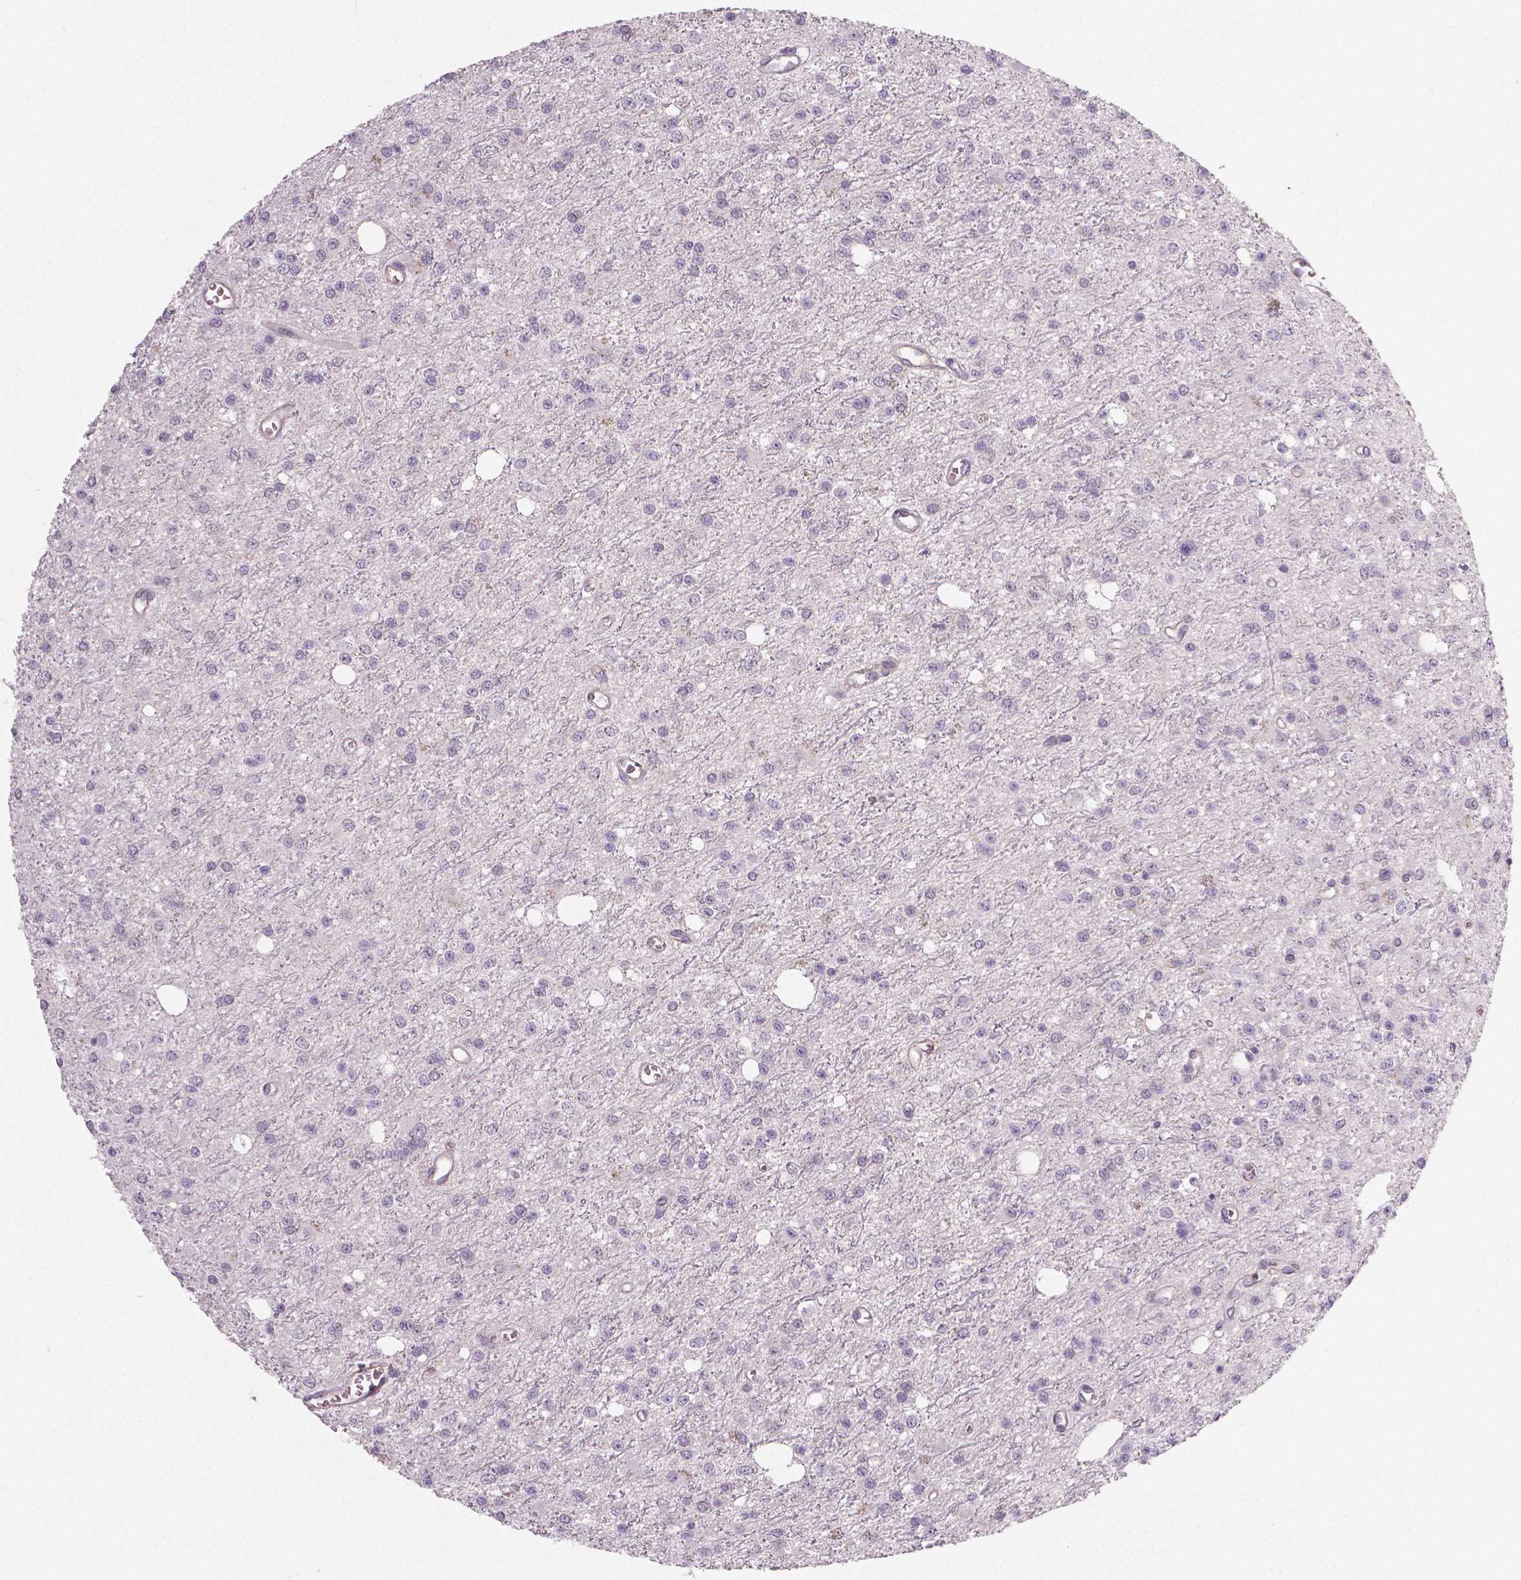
{"staining": {"intensity": "negative", "quantity": "none", "location": "none"}, "tissue": "glioma", "cell_type": "Tumor cells", "image_type": "cancer", "snomed": [{"axis": "morphology", "description": "Glioma, malignant, Low grade"}, {"axis": "topography", "description": "Brain"}], "caption": "Immunohistochemistry (IHC) photomicrograph of neoplastic tissue: low-grade glioma (malignant) stained with DAB shows no significant protein staining in tumor cells.", "gene": "FLT1", "patient": {"sex": "female", "age": 45}}